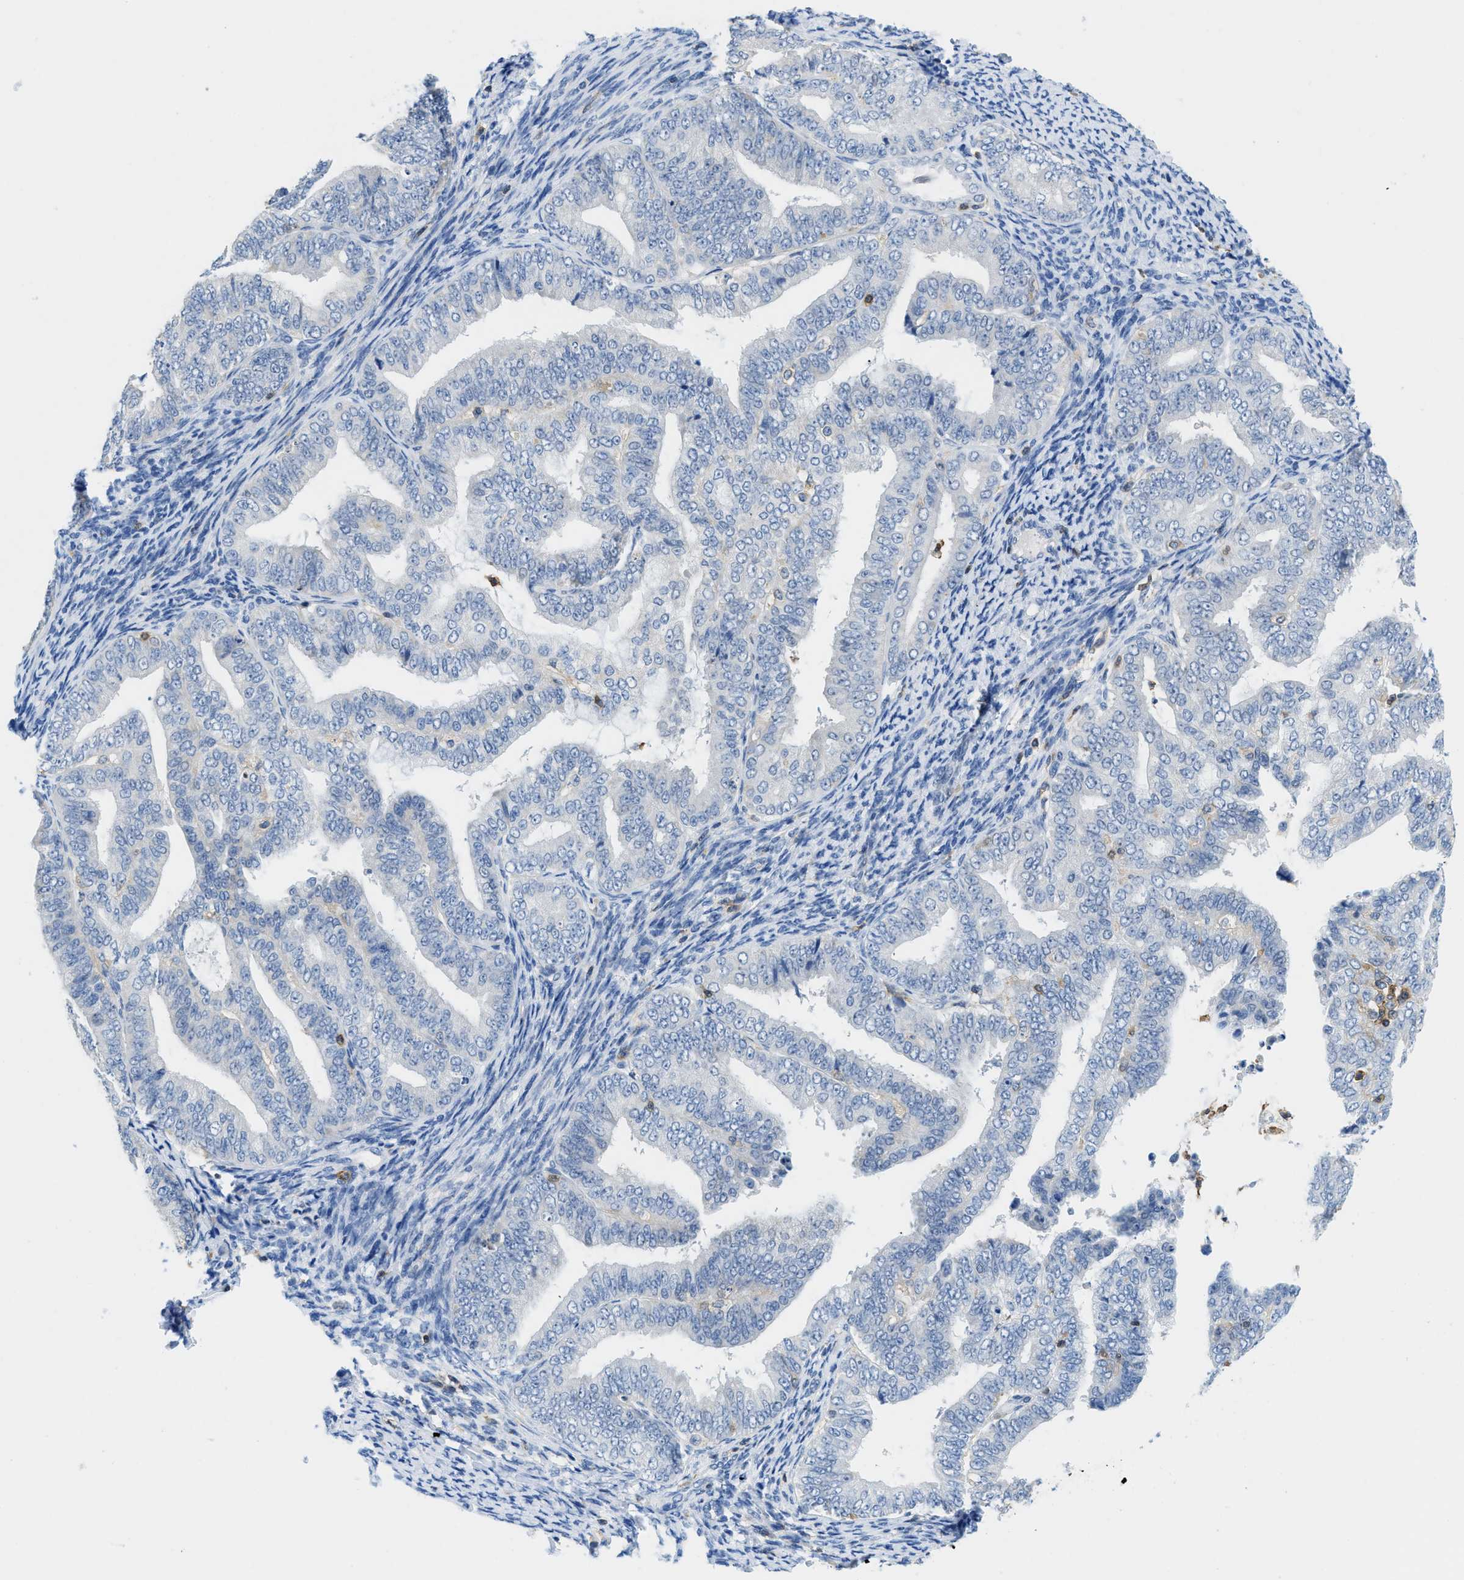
{"staining": {"intensity": "negative", "quantity": "none", "location": "none"}, "tissue": "endometrial cancer", "cell_type": "Tumor cells", "image_type": "cancer", "snomed": [{"axis": "morphology", "description": "Adenocarcinoma, NOS"}, {"axis": "topography", "description": "Endometrium"}], "caption": "Immunohistochemistry histopathology image of endometrial cancer (adenocarcinoma) stained for a protein (brown), which exhibits no positivity in tumor cells.", "gene": "FAM151A", "patient": {"sex": "female", "age": 63}}